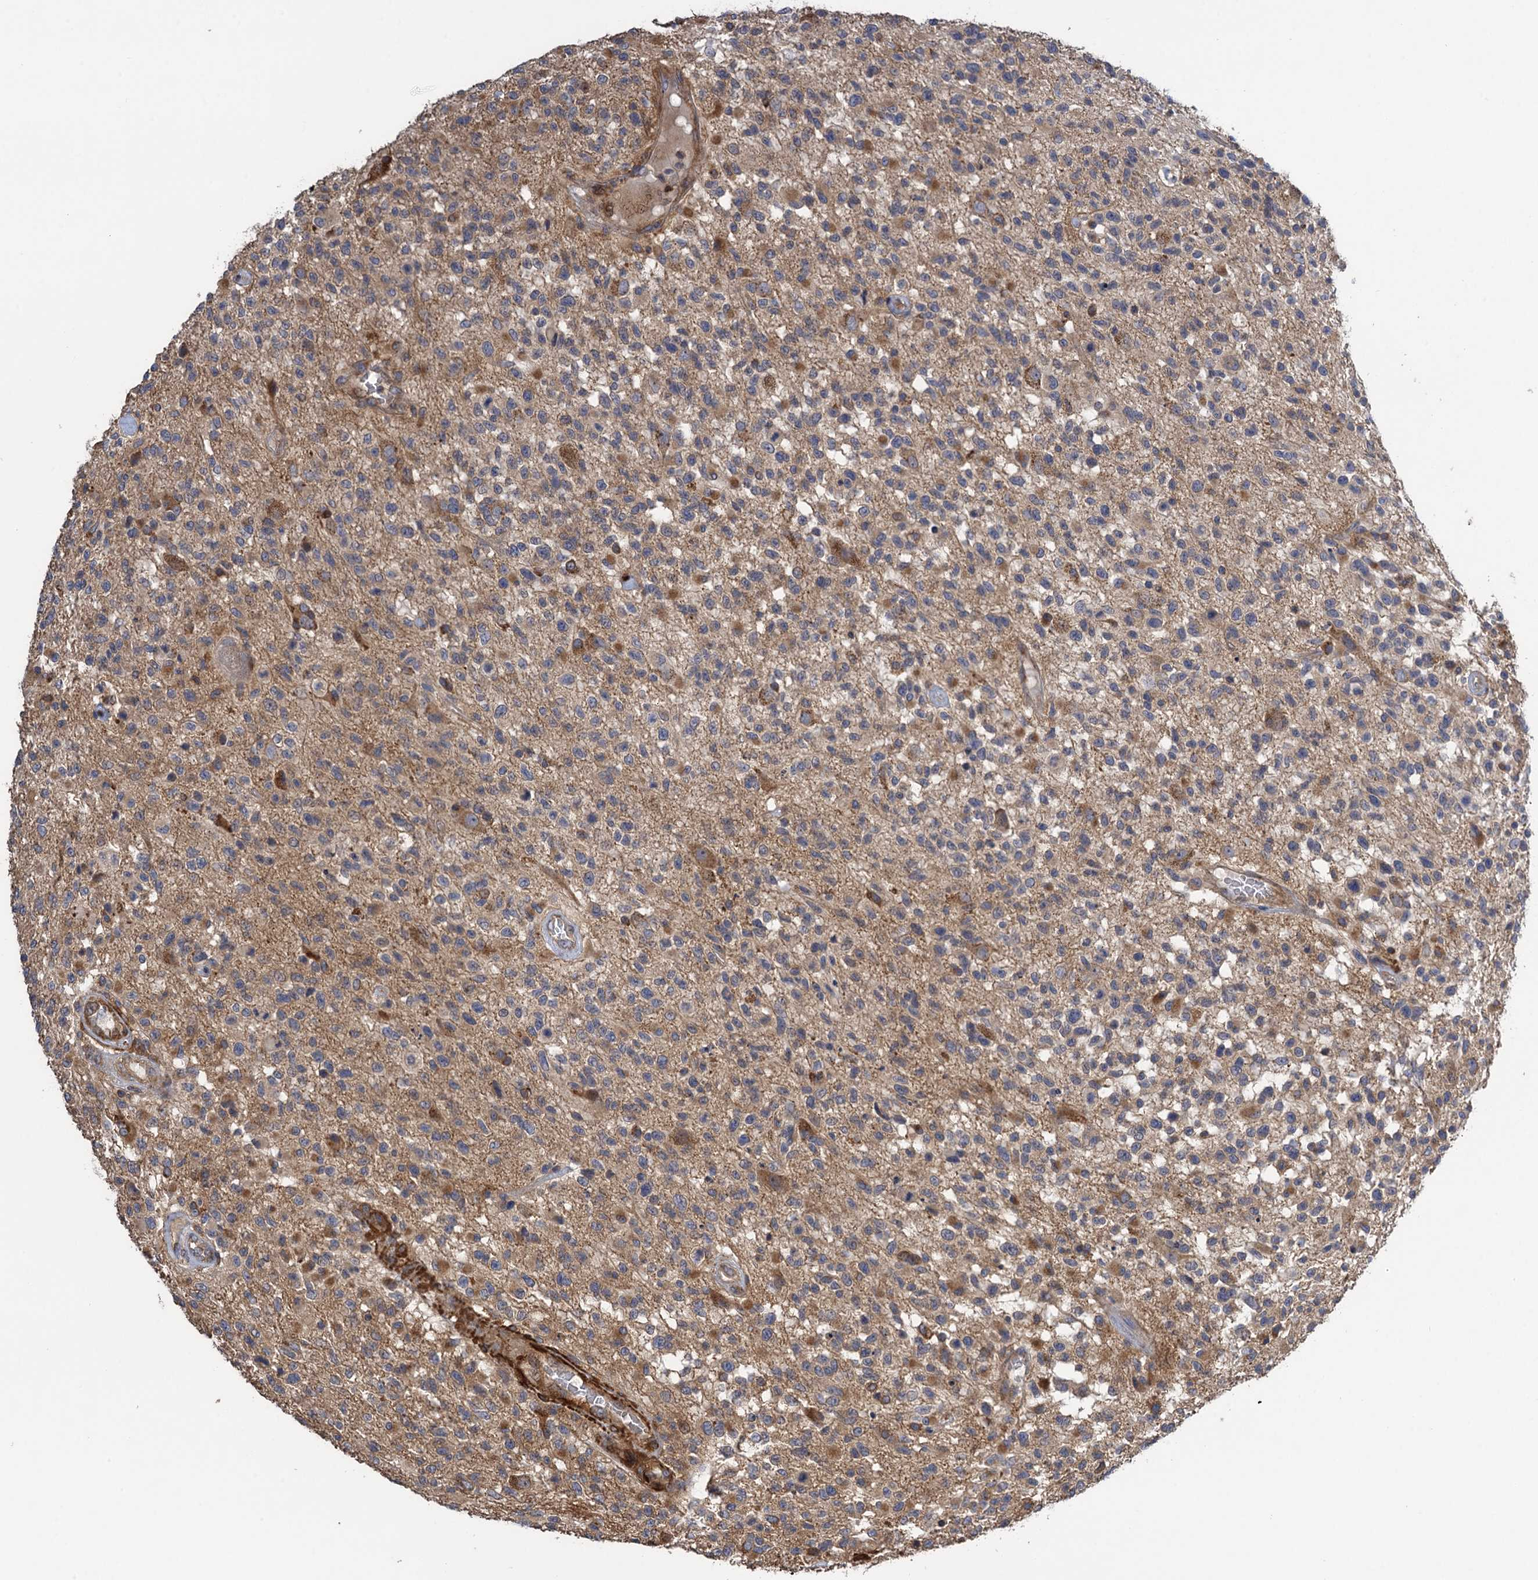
{"staining": {"intensity": "weak", "quantity": "25%-75%", "location": "cytoplasmic/membranous"}, "tissue": "glioma", "cell_type": "Tumor cells", "image_type": "cancer", "snomed": [{"axis": "morphology", "description": "Glioma, malignant, High grade"}, {"axis": "morphology", "description": "Glioblastoma, NOS"}, {"axis": "topography", "description": "Brain"}], "caption": "The image shows a brown stain indicating the presence of a protein in the cytoplasmic/membranous of tumor cells in malignant glioma (high-grade).", "gene": "WDR88", "patient": {"sex": "male", "age": 60}}